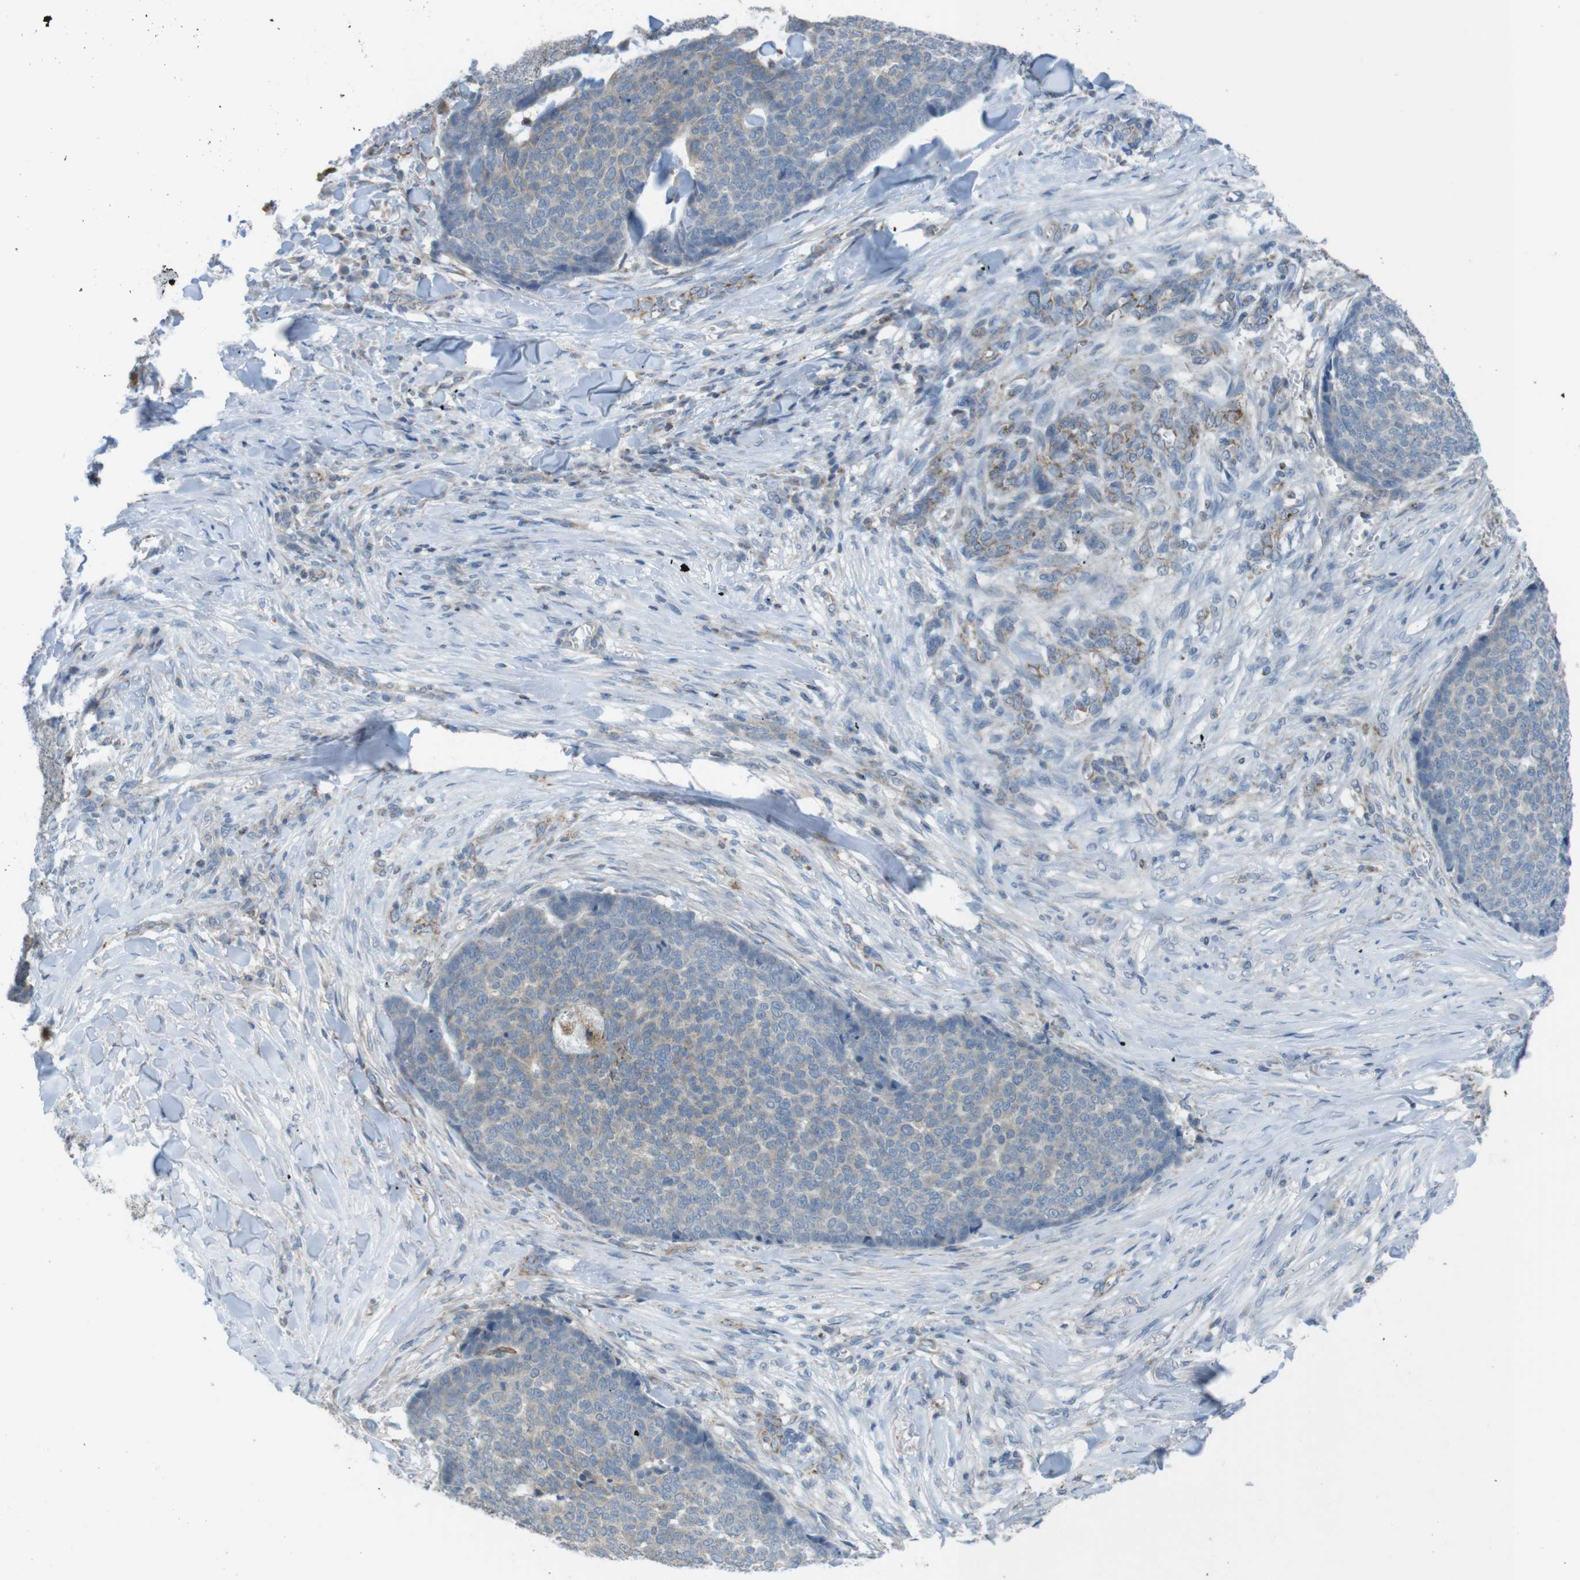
{"staining": {"intensity": "weak", "quantity": "25%-75%", "location": "cytoplasmic/membranous"}, "tissue": "skin cancer", "cell_type": "Tumor cells", "image_type": "cancer", "snomed": [{"axis": "morphology", "description": "Basal cell carcinoma"}, {"axis": "topography", "description": "Skin"}], "caption": "Immunohistochemistry (IHC) histopathology image of neoplastic tissue: human skin basal cell carcinoma stained using immunohistochemistry (IHC) exhibits low levels of weak protein expression localized specifically in the cytoplasmic/membranous of tumor cells, appearing as a cytoplasmic/membranous brown color.", "gene": "GRIK2", "patient": {"sex": "male", "age": 84}}